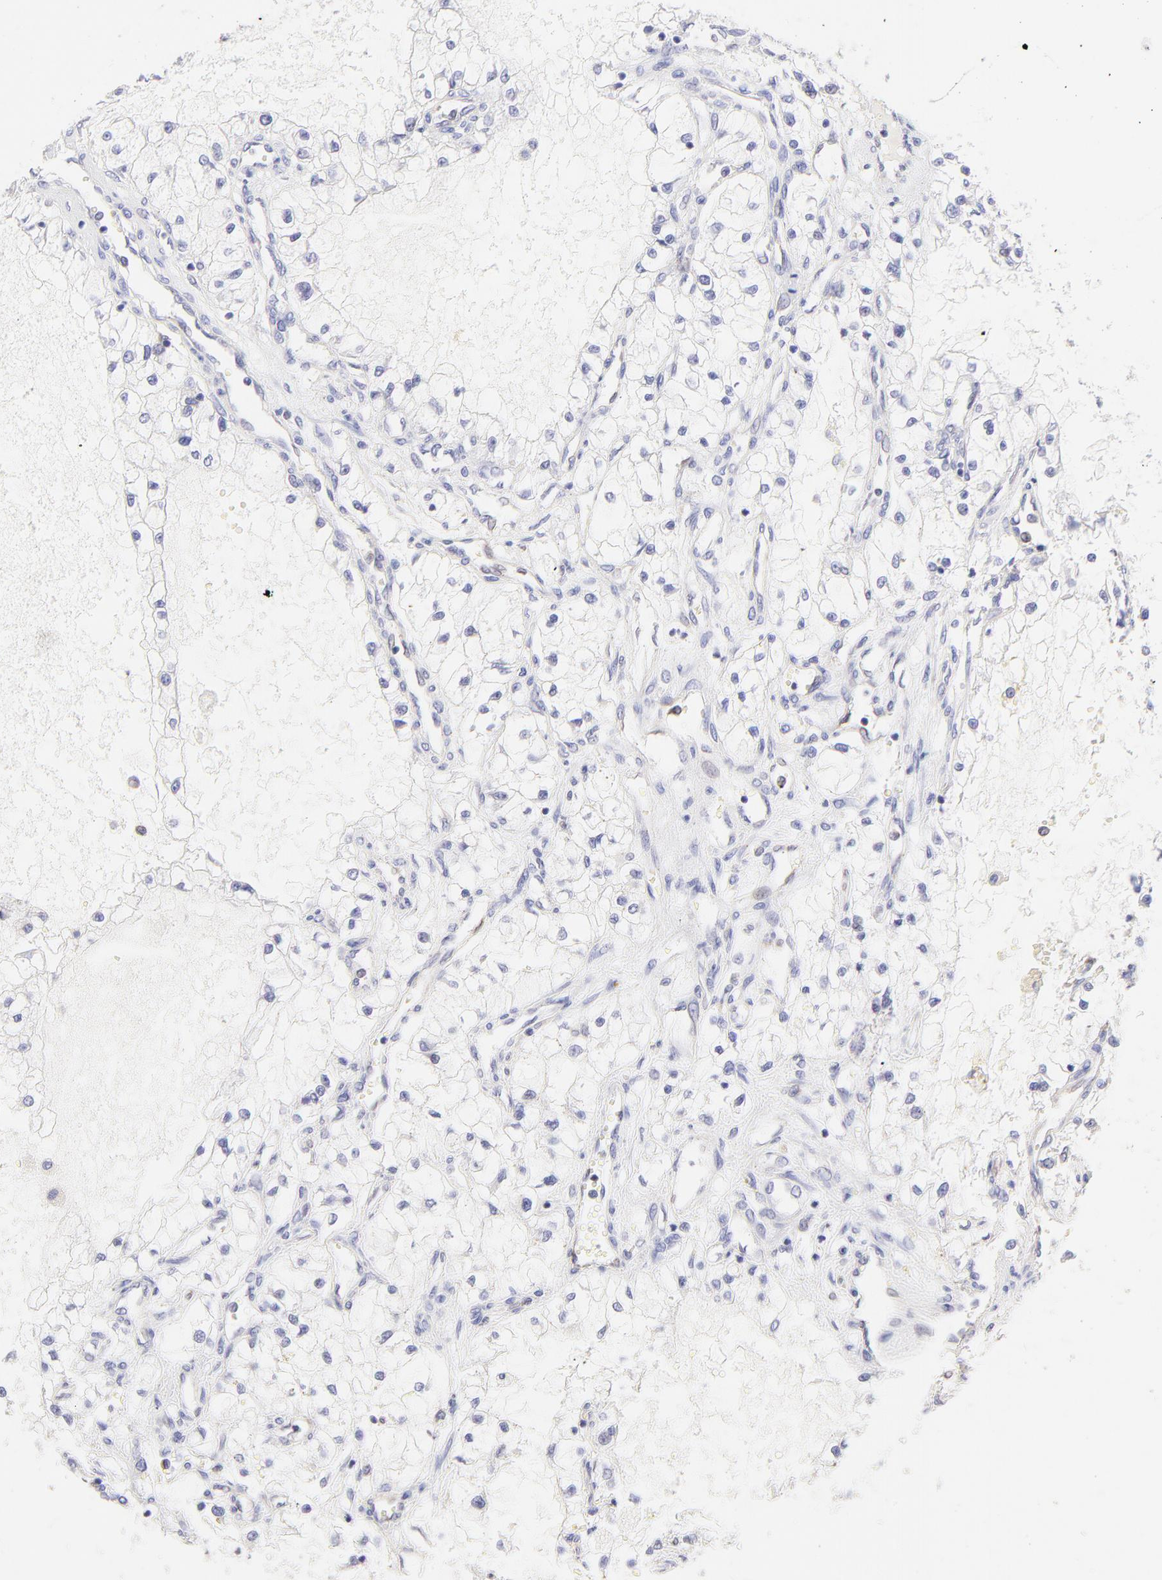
{"staining": {"intensity": "negative", "quantity": "none", "location": "none"}, "tissue": "renal cancer", "cell_type": "Tumor cells", "image_type": "cancer", "snomed": [{"axis": "morphology", "description": "Adenocarcinoma, NOS"}, {"axis": "topography", "description": "Kidney"}], "caption": "High power microscopy image of an IHC micrograph of renal adenocarcinoma, revealing no significant positivity in tumor cells.", "gene": "IRAG2", "patient": {"sex": "male", "age": 61}}